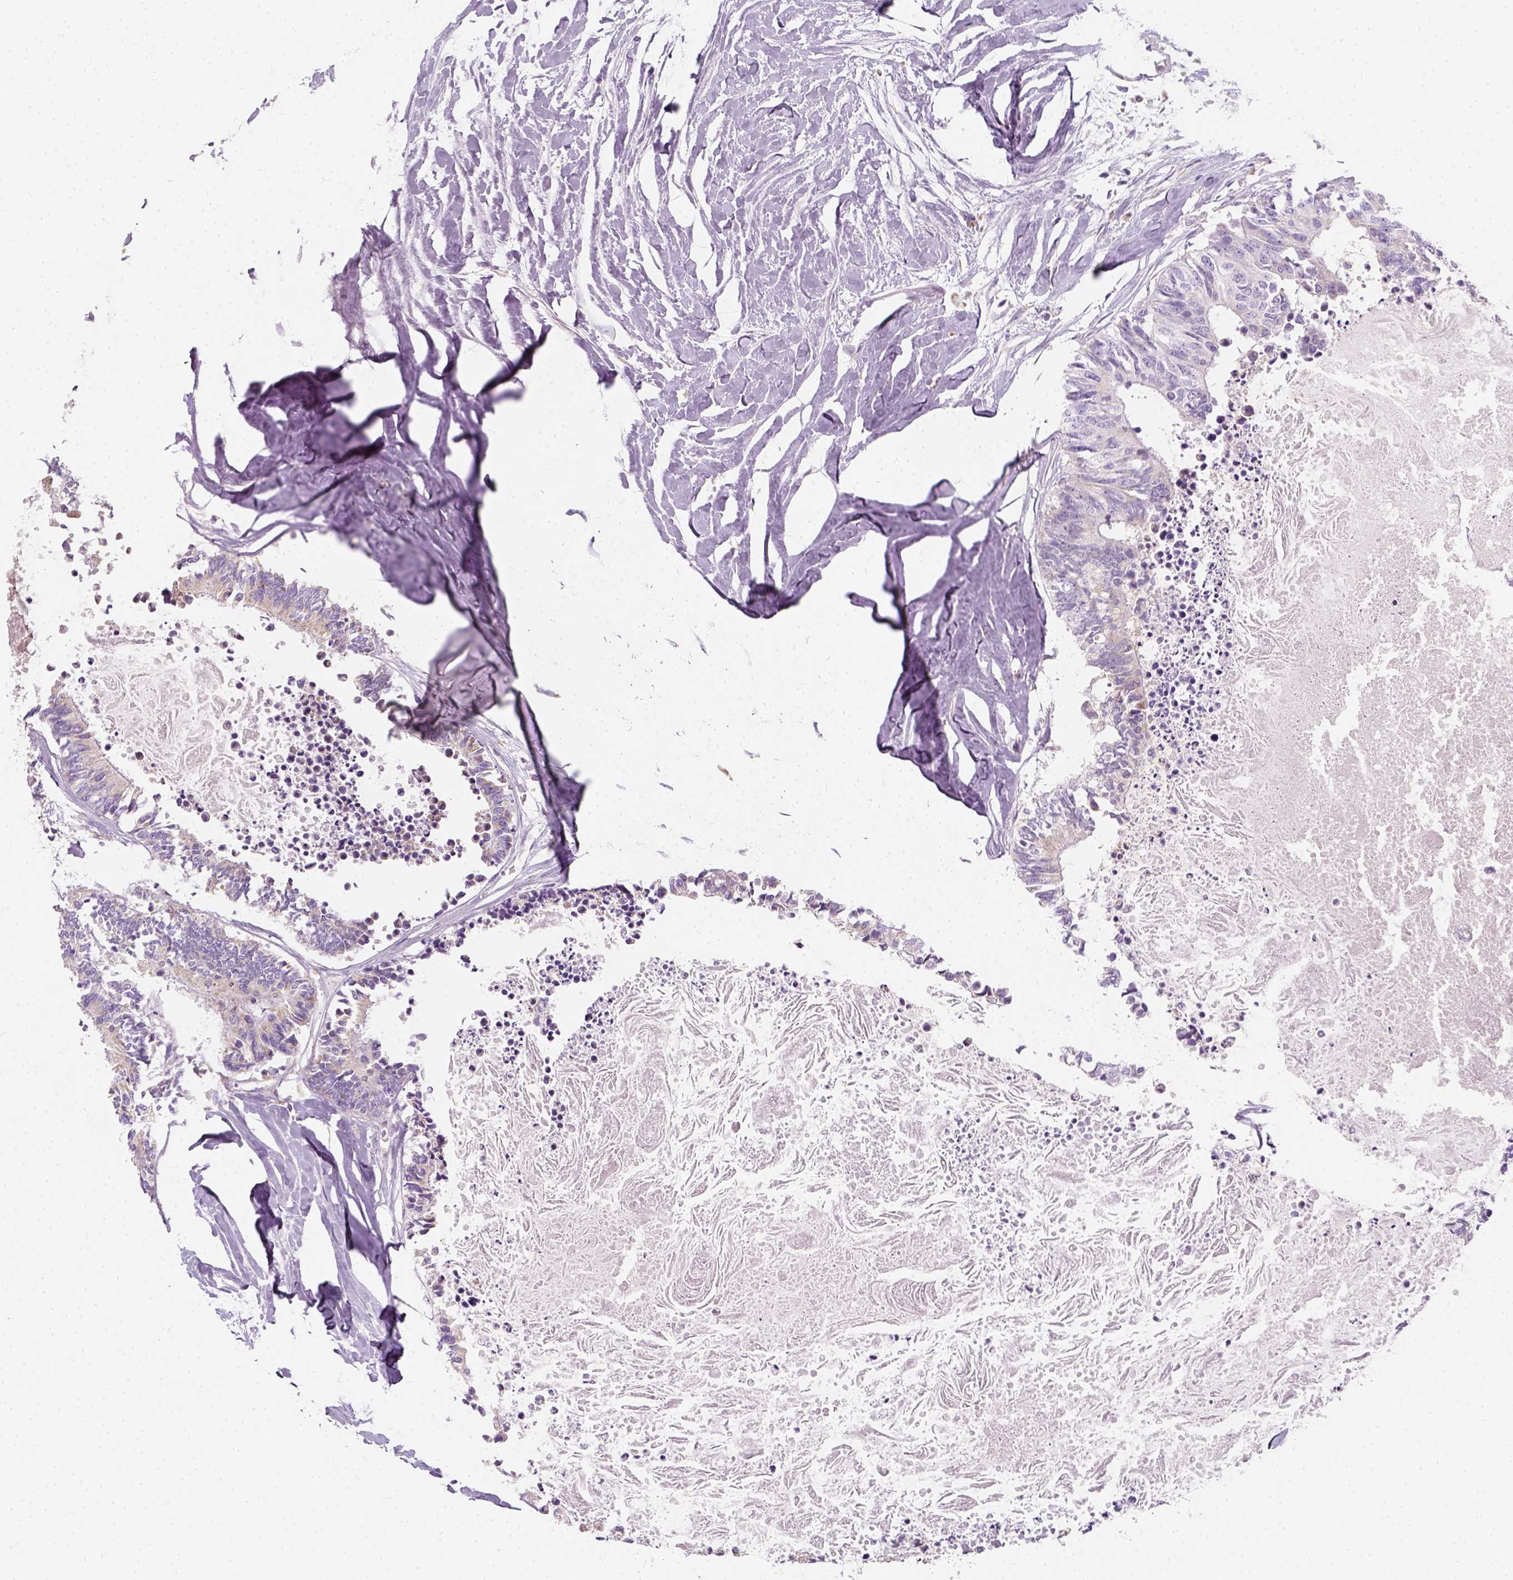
{"staining": {"intensity": "weak", "quantity": "<25%", "location": "cytoplasmic/membranous"}, "tissue": "colorectal cancer", "cell_type": "Tumor cells", "image_type": "cancer", "snomed": [{"axis": "morphology", "description": "Adenocarcinoma, NOS"}, {"axis": "topography", "description": "Colon"}, {"axis": "topography", "description": "Rectum"}], "caption": "Tumor cells show no significant expression in colorectal adenocarcinoma.", "gene": "AWAT2", "patient": {"sex": "male", "age": 57}}